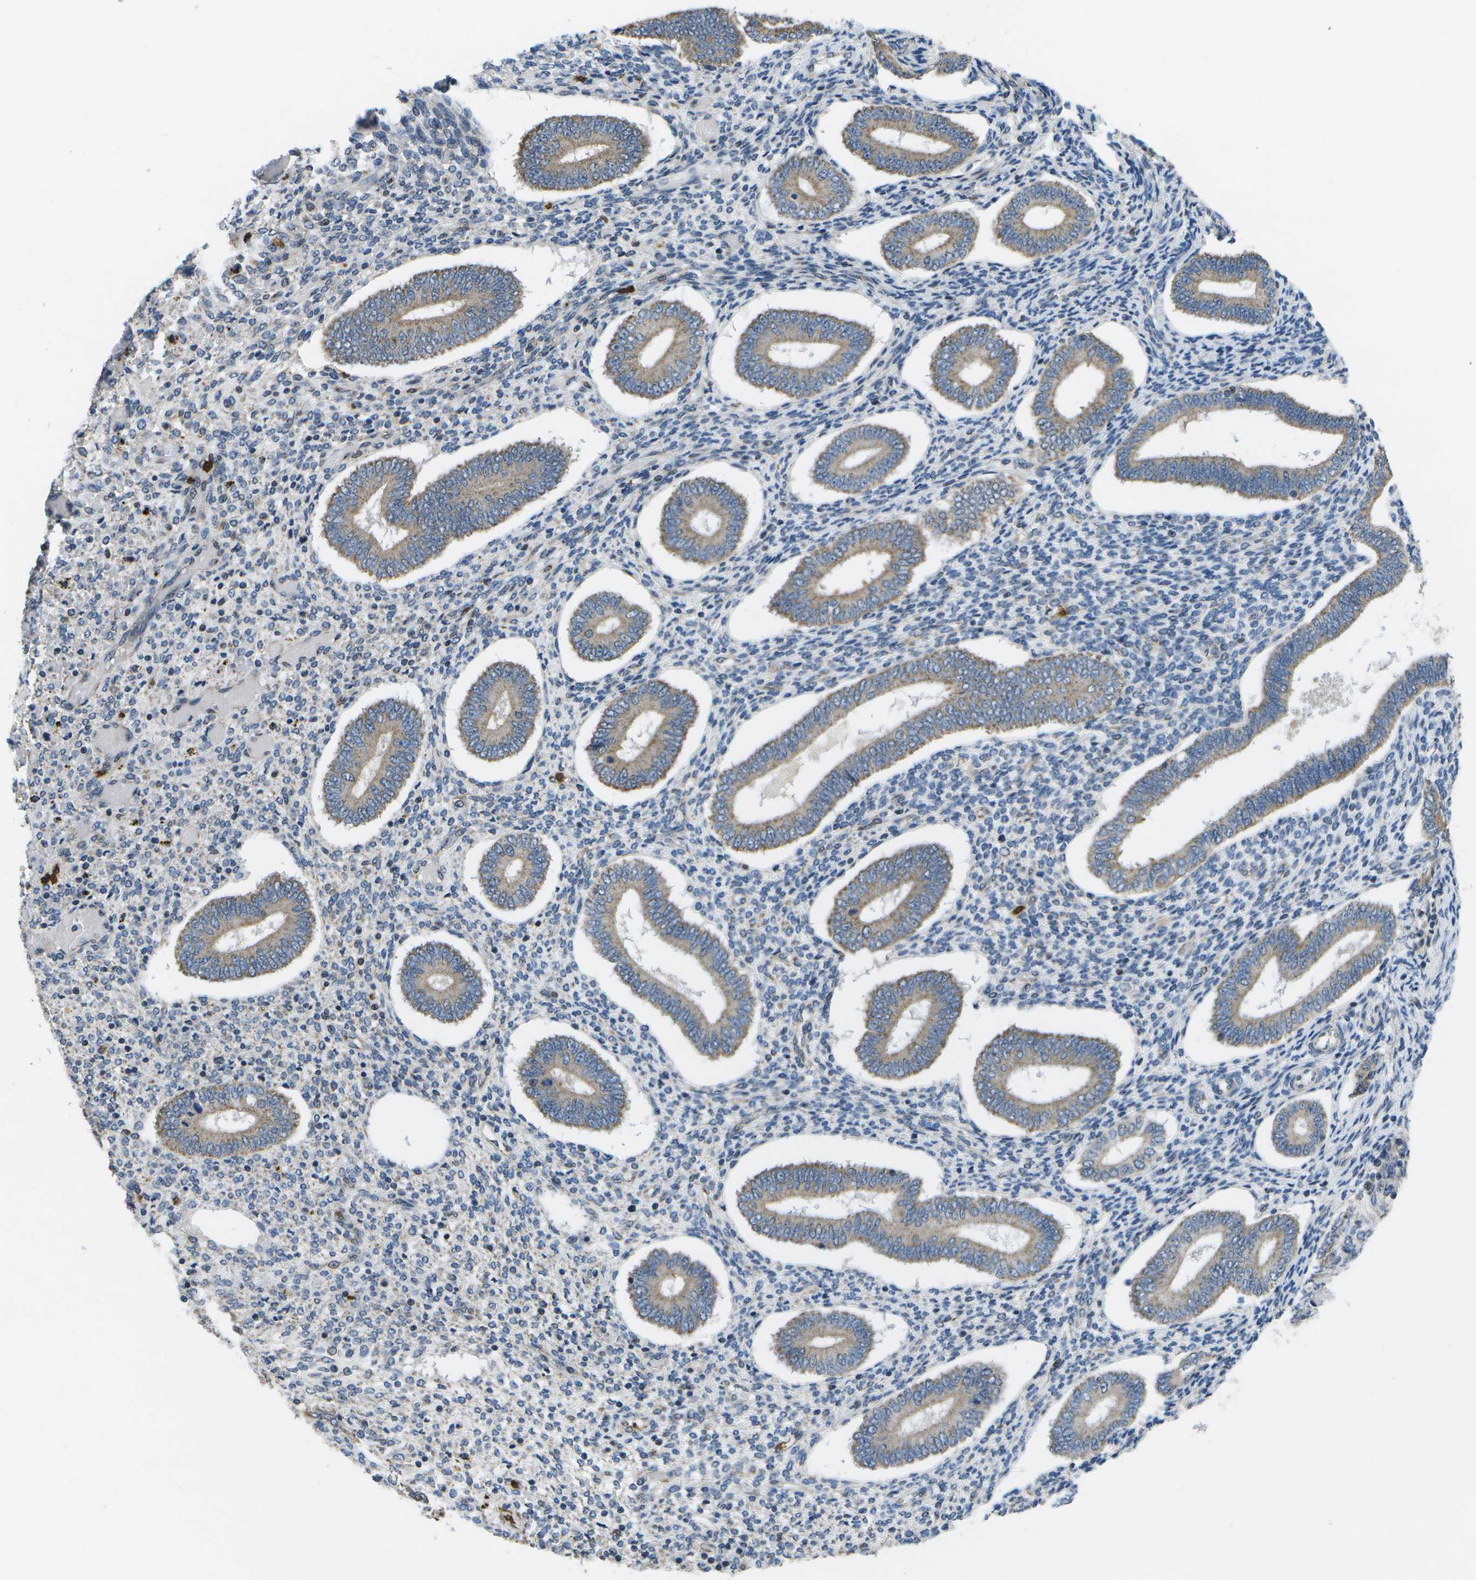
{"staining": {"intensity": "negative", "quantity": "none", "location": "none"}, "tissue": "endometrium", "cell_type": "Cells in endometrial stroma", "image_type": "normal", "snomed": [{"axis": "morphology", "description": "Normal tissue, NOS"}, {"axis": "topography", "description": "Endometrium"}], "caption": "Immunohistochemistry (IHC) photomicrograph of unremarkable endometrium: endometrium stained with DAB (3,3'-diaminobenzidine) reveals no significant protein staining in cells in endometrial stroma. (DAB (3,3'-diaminobenzidine) immunohistochemistry (IHC), high magnification).", "gene": "GALNT15", "patient": {"sex": "female", "age": 42}}